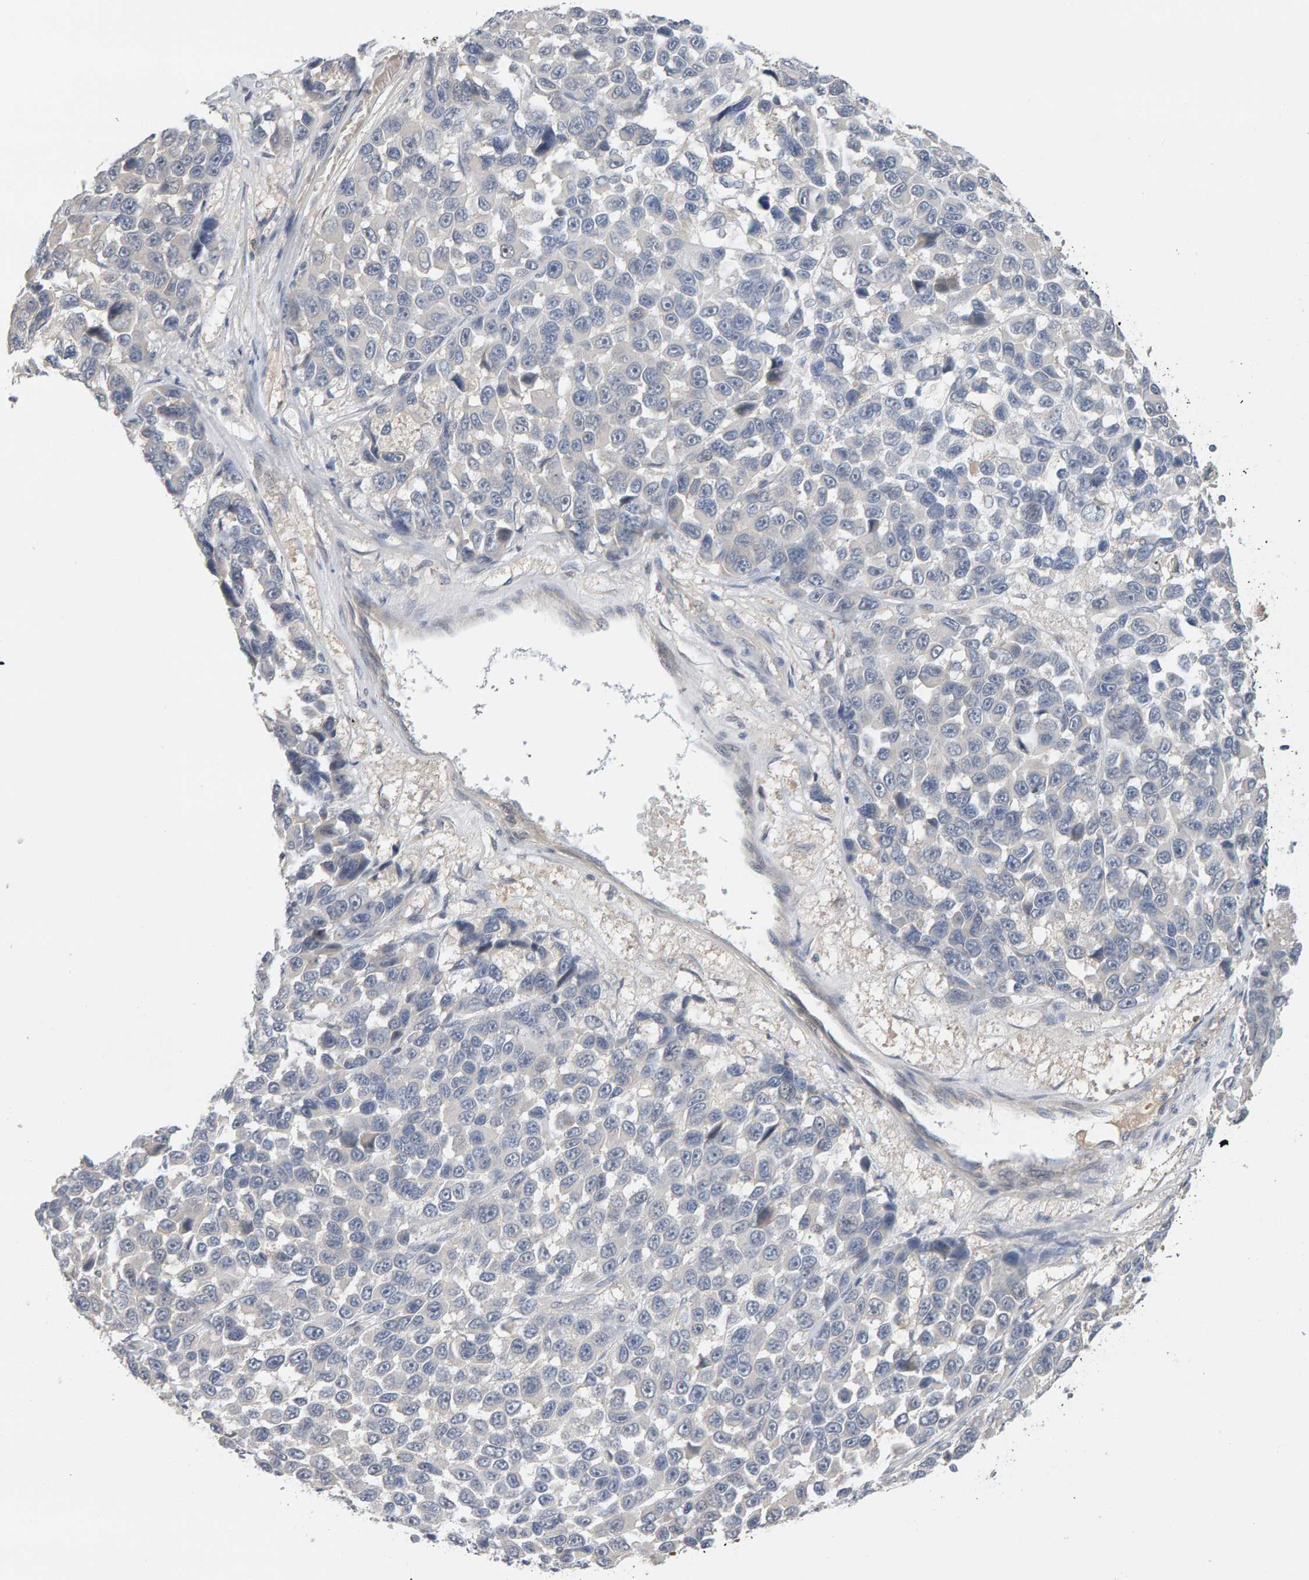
{"staining": {"intensity": "negative", "quantity": "none", "location": "none"}, "tissue": "melanoma", "cell_type": "Tumor cells", "image_type": "cancer", "snomed": [{"axis": "morphology", "description": "Malignant melanoma, NOS"}, {"axis": "topography", "description": "Skin"}], "caption": "Tumor cells show no significant protein expression in melanoma.", "gene": "GFUS", "patient": {"sex": "male", "age": 53}}